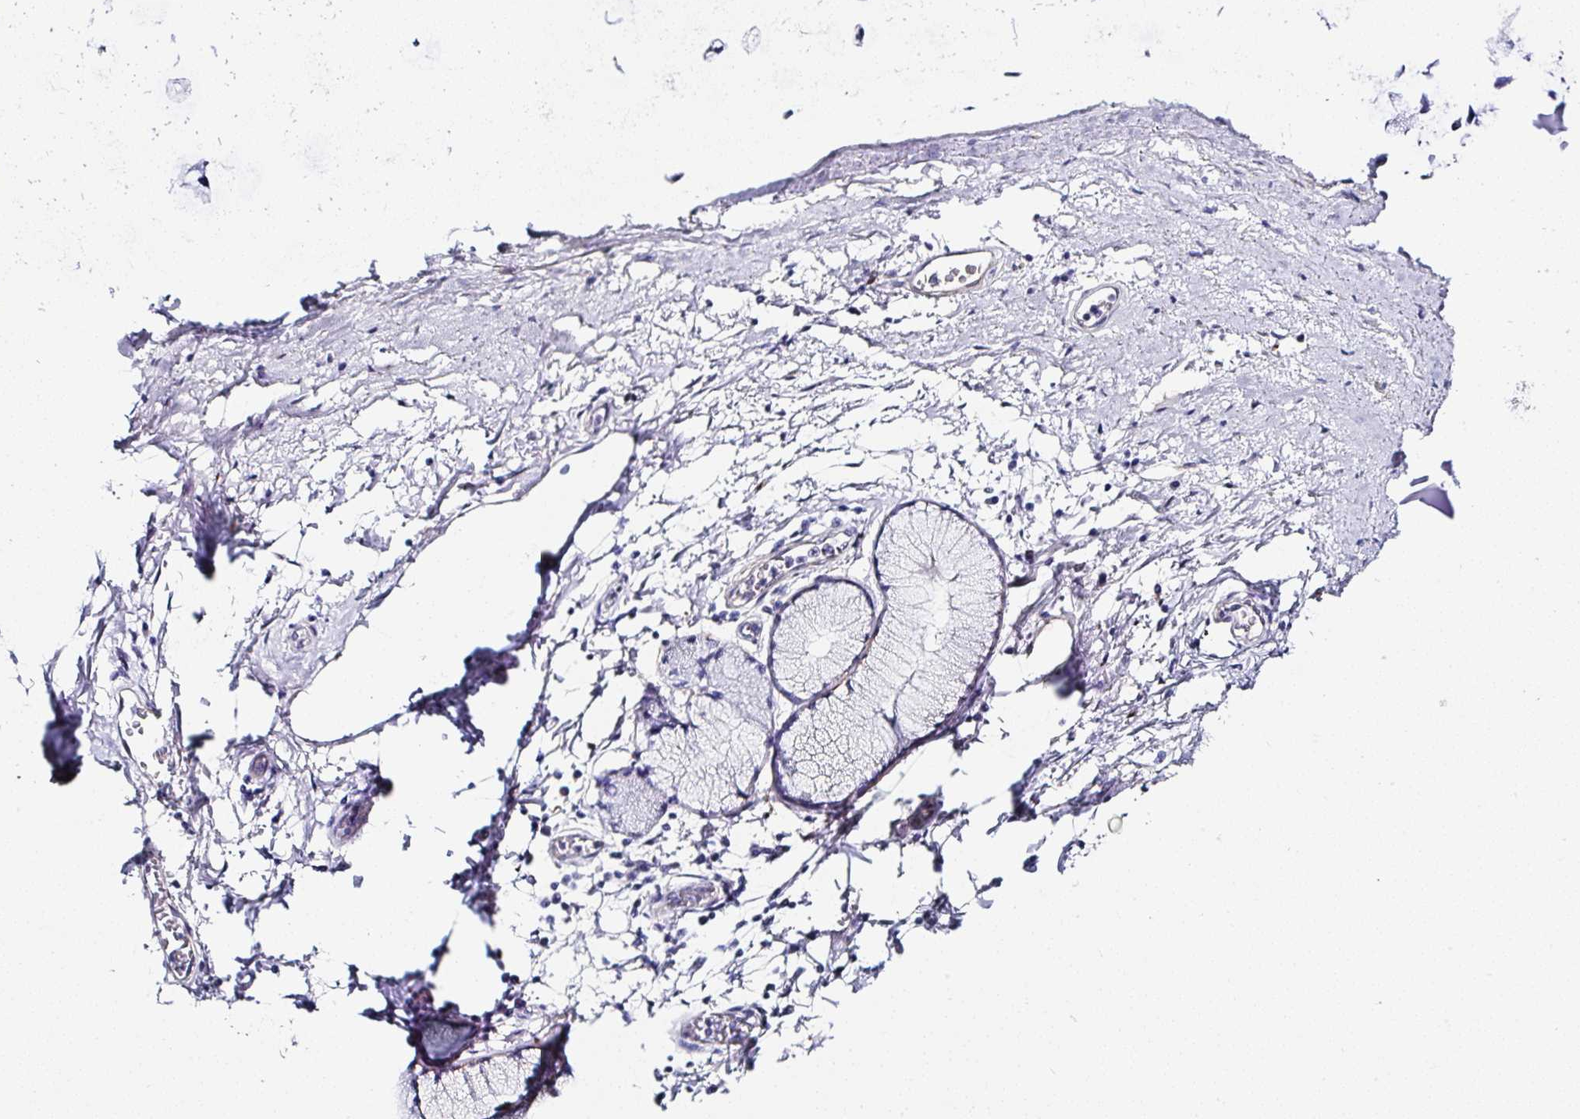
{"staining": {"intensity": "negative", "quantity": "none", "location": "none"}, "tissue": "adipose tissue", "cell_type": "Adipocytes", "image_type": "normal", "snomed": [{"axis": "morphology", "description": "Normal tissue, NOS"}, {"axis": "morphology", "description": "Degeneration, NOS"}, {"axis": "topography", "description": "Cartilage tissue"}, {"axis": "topography", "description": "Lung"}], "caption": "Adipocytes show no significant positivity in benign adipose tissue. (Brightfield microscopy of DAB (3,3'-diaminobenzidine) immunohistochemistry at high magnification).", "gene": "PPFIA4", "patient": {"sex": "female", "age": 61}}